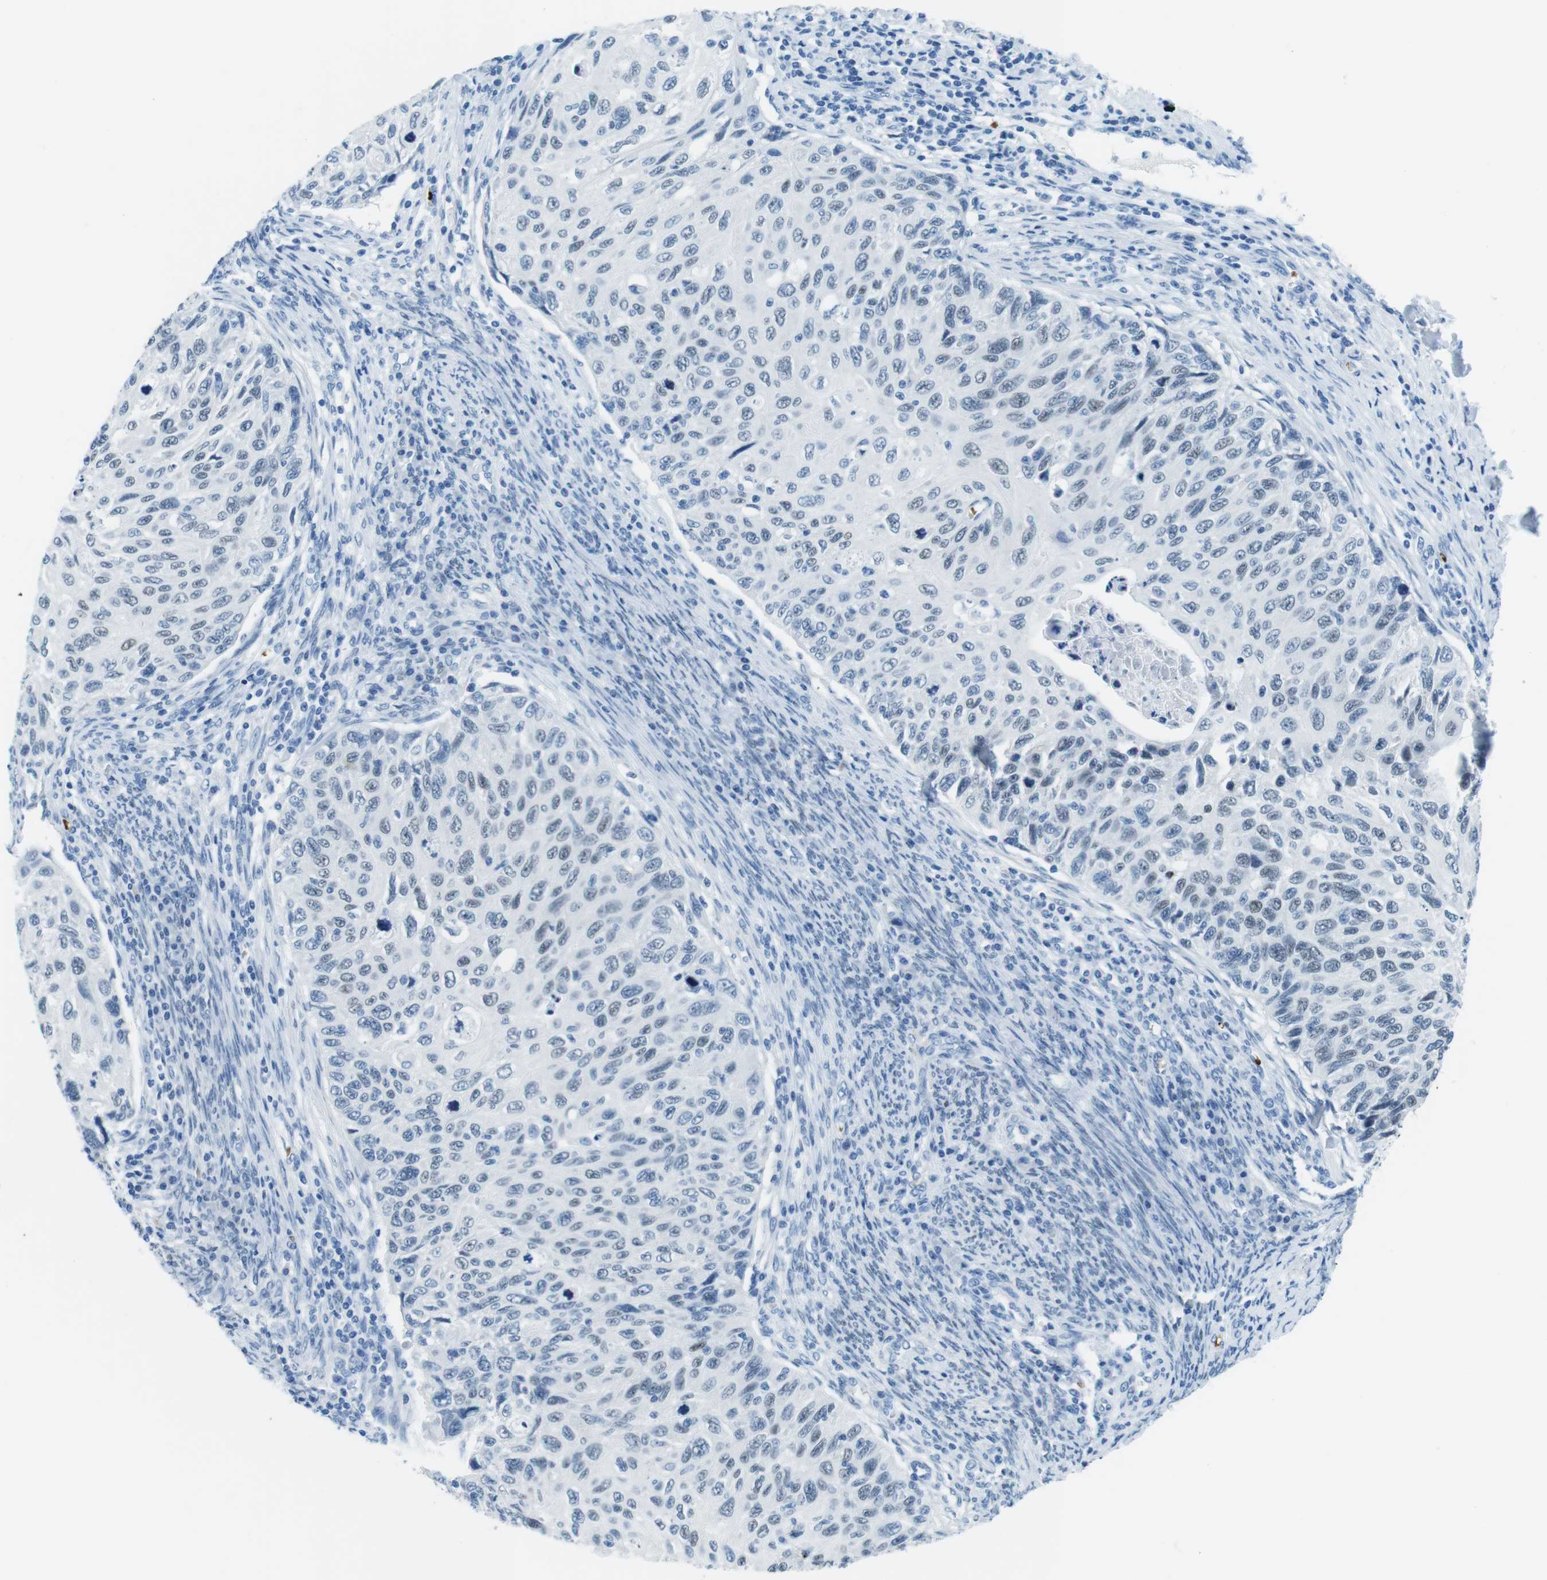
{"staining": {"intensity": "weak", "quantity": "25%-75%", "location": "nuclear"}, "tissue": "cervical cancer", "cell_type": "Tumor cells", "image_type": "cancer", "snomed": [{"axis": "morphology", "description": "Squamous cell carcinoma, NOS"}, {"axis": "topography", "description": "Cervix"}], "caption": "Brown immunohistochemical staining in squamous cell carcinoma (cervical) reveals weak nuclear positivity in about 25%-75% of tumor cells. The staining was performed using DAB (3,3'-diaminobenzidine), with brown indicating positive protein expression. Nuclei are stained blue with hematoxylin.", "gene": "TFAP2C", "patient": {"sex": "female", "age": 70}}